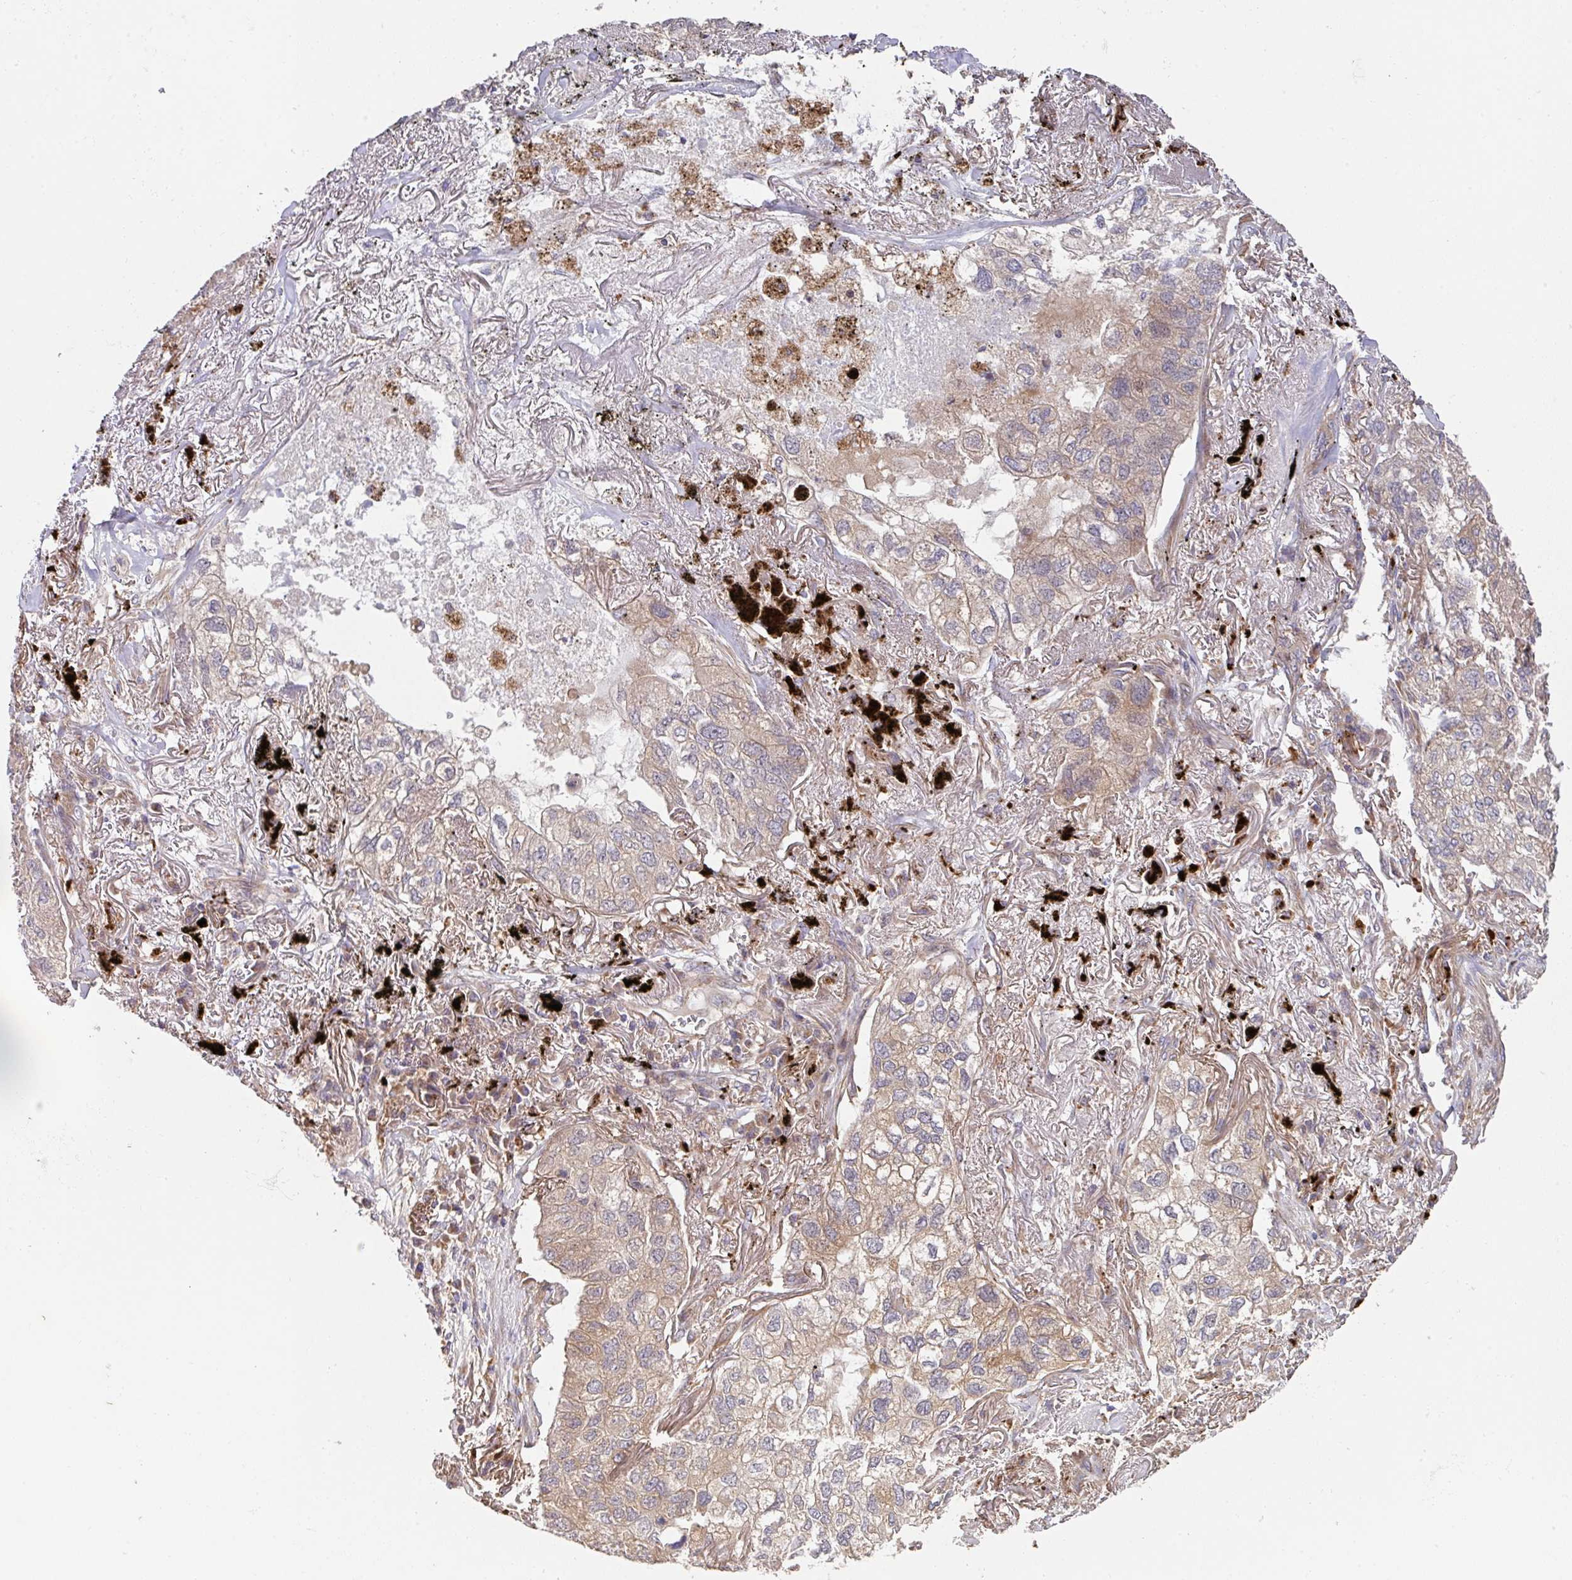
{"staining": {"intensity": "moderate", "quantity": ">75%", "location": "cytoplasmic/membranous"}, "tissue": "lung cancer", "cell_type": "Tumor cells", "image_type": "cancer", "snomed": [{"axis": "morphology", "description": "Adenocarcinoma, NOS"}, {"axis": "topography", "description": "Lung"}], "caption": "A histopathology image showing moderate cytoplasmic/membranous staining in about >75% of tumor cells in lung cancer, as visualized by brown immunohistochemical staining.", "gene": "TRIM14", "patient": {"sex": "male", "age": 65}}